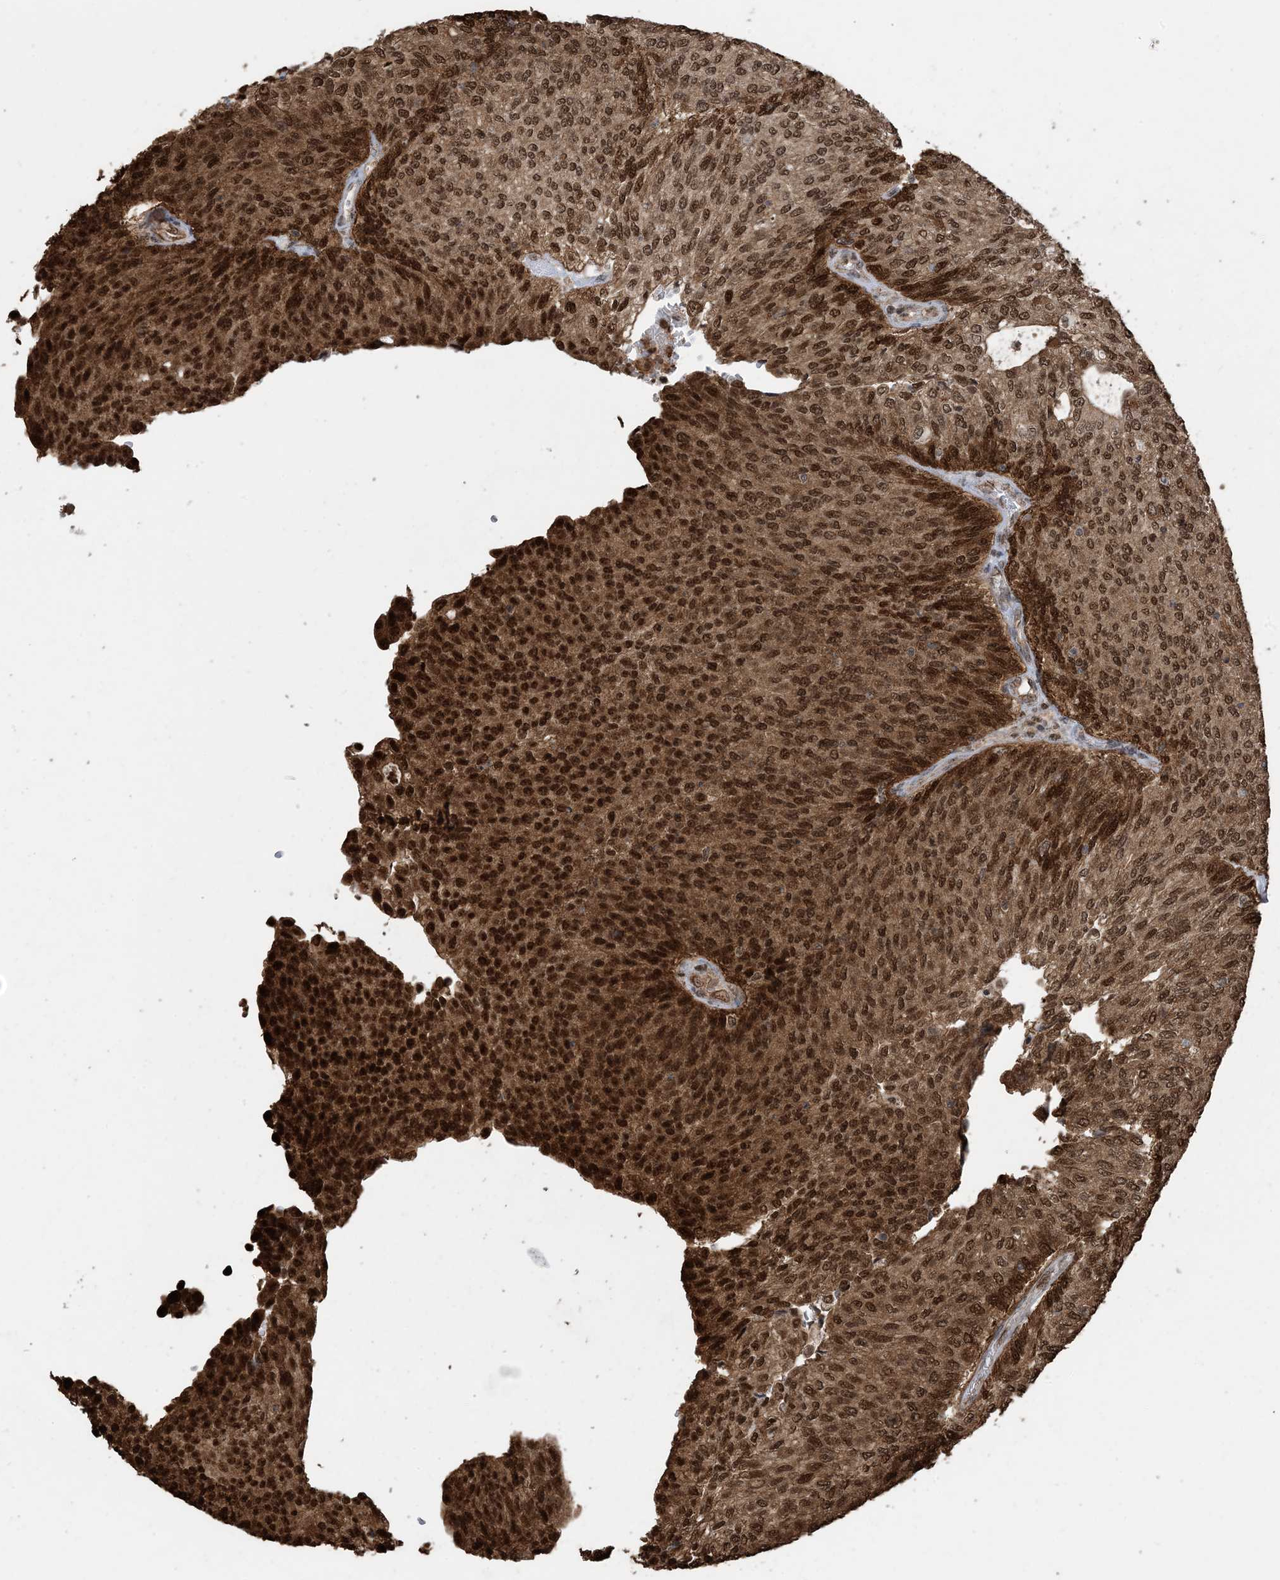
{"staining": {"intensity": "strong", "quantity": ">75%", "location": "cytoplasmic/membranous,nuclear"}, "tissue": "urothelial cancer", "cell_type": "Tumor cells", "image_type": "cancer", "snomed": [{"axis": "morphology", "description": "Urothelial carcinoma, Low grade"}, {"axis": "topography", "description": "Urinary bladder"}], "caption": "Tumor cells demonstrate strong cytoplasmic/membranous and nuclear expression in about >75% of cells in urothelial cancer.", "gene": "HSPA1A", "patient": {"sex": "female", "age": 79}}